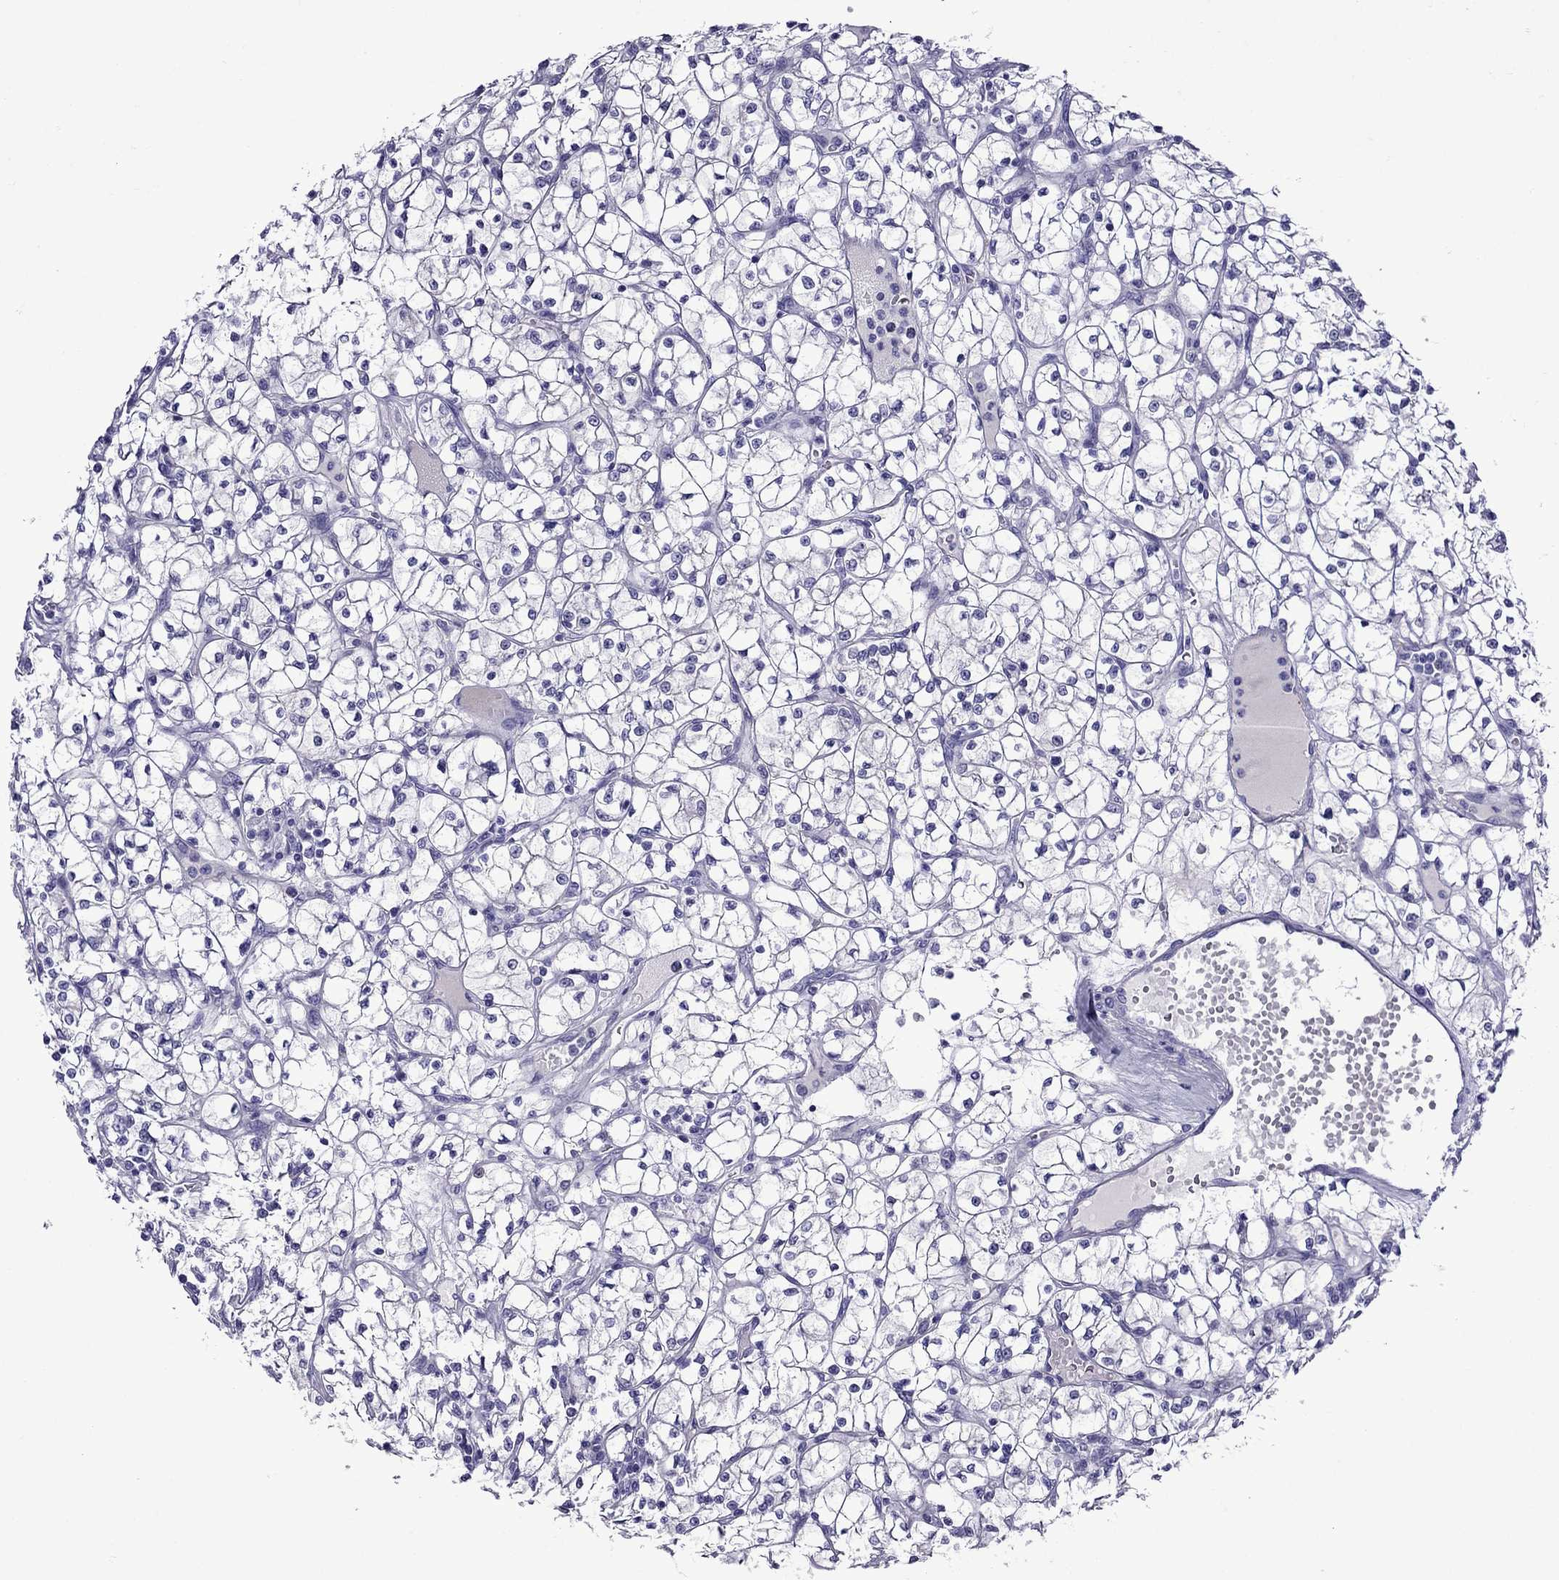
{"staining": {"intensity": "negative", "quantity": "none", "location": "none"}, "tissue": "renal cancer", "cell_type": "Tumor cells", "image_type": "cancer", "snomed": [{"axis": "morphology", "description": "Adenocarcinoma, NOS"}, {"axis": "topography", "description": "Kidney"}], "caption": "Renal cancer was stained to show a protein in brown. There is no significant staining in tumor cells.", "gene": "CRYBA1", "patient": {"sex": "female", "age": 64}}